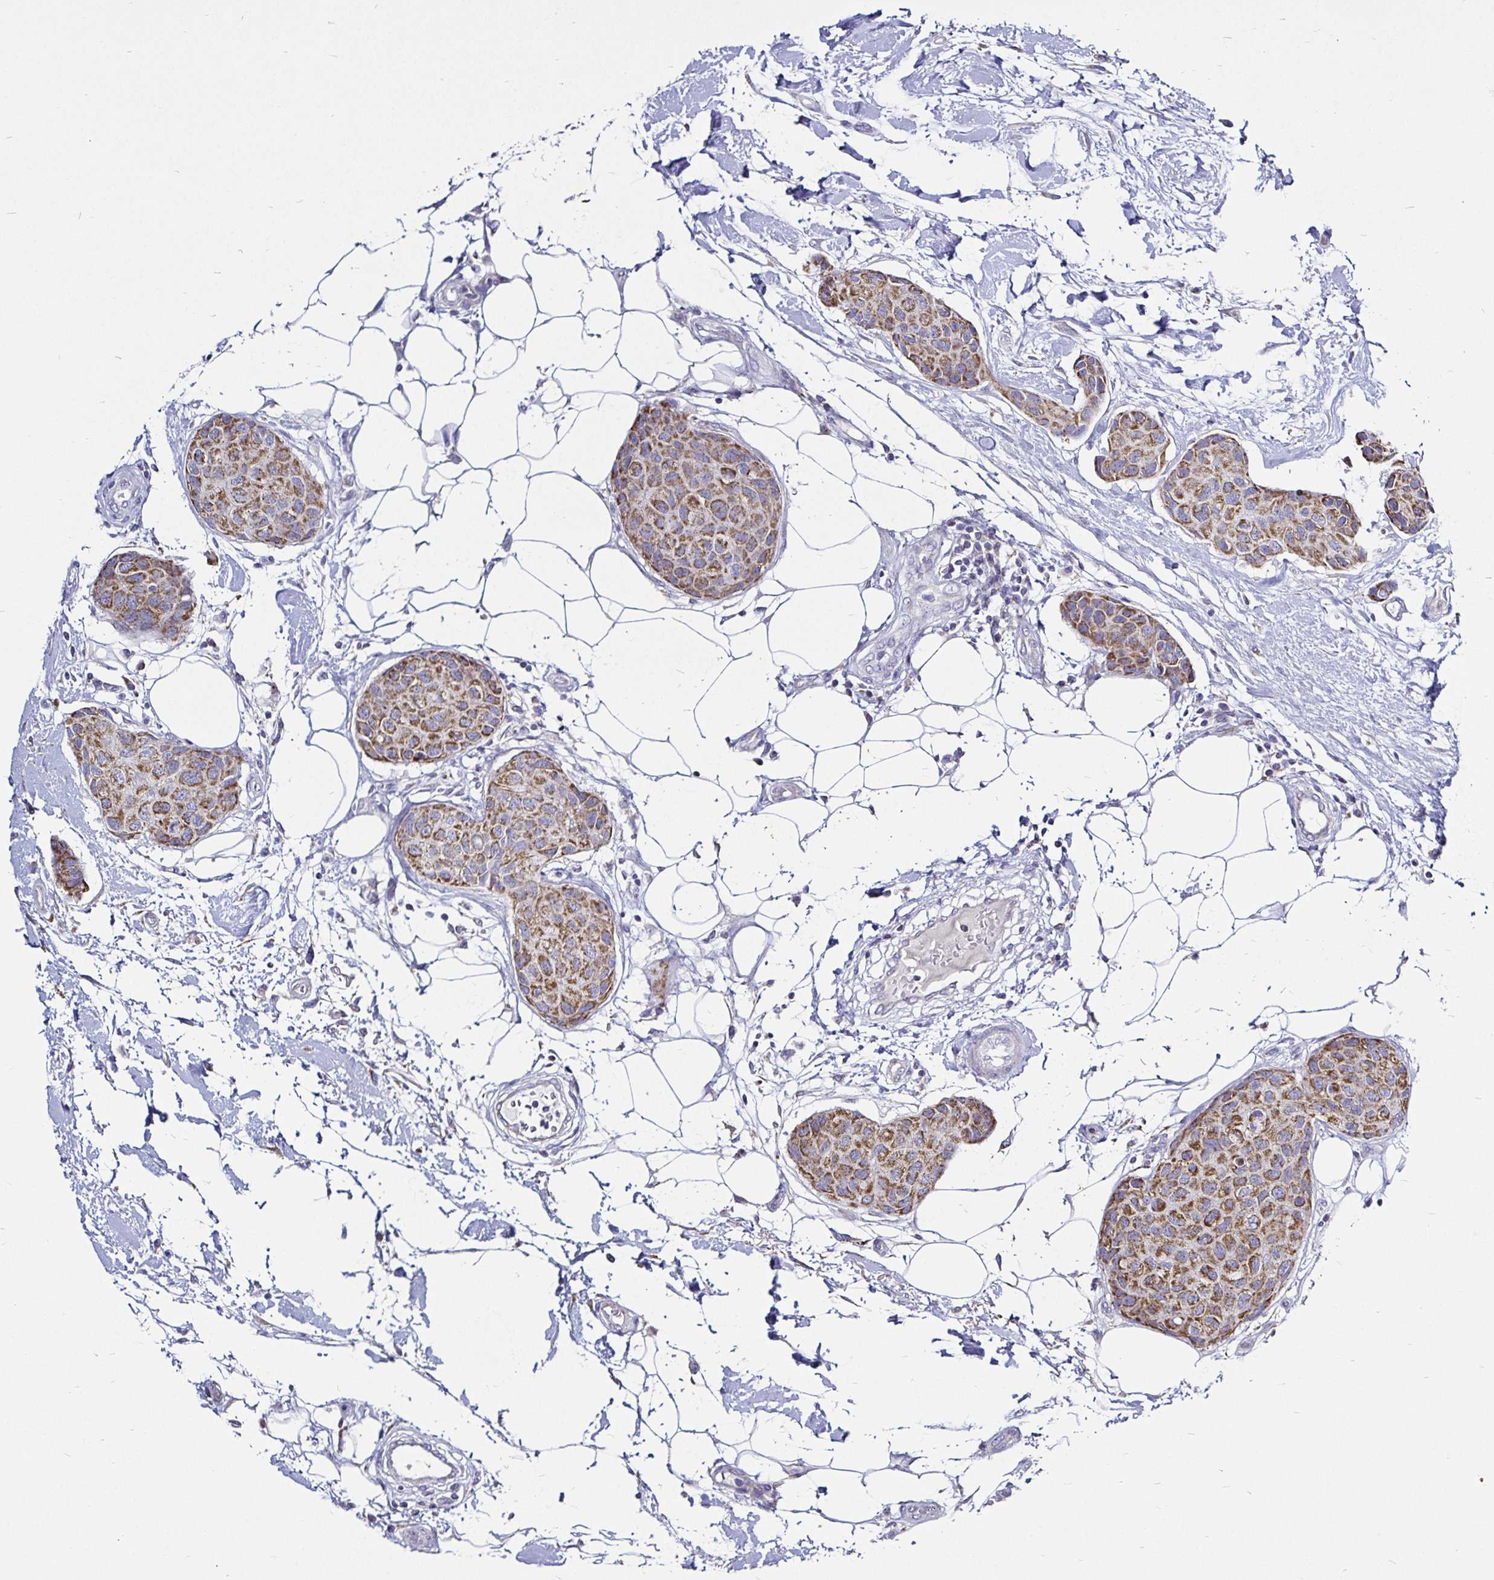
{"staining": {"intensity": "moderate", "quantity": ">75%", "location": "cytoplasmic/membranous"}, "tissue": "breast cancer", "cell_type": "Tumor cells", "image_type": "cancer", "snomed": [{"axis": "morphology", "description": "Duct carcinoma"}, {"axis": "topography", "description": "Breast"}, {"axis": "topography", "description": "Lymph node"}], "caption": "Immunohistochemistry (IHC) image of infiltrating ductal carcinoma (breast) stained for a protein (brown), which exhibits medium levels of moderate cytoplasmic/membranous staining in approximately >75% of tumor cells.", "gene": "PGAM2", "patient": {"sex": "female", "age": 80}}